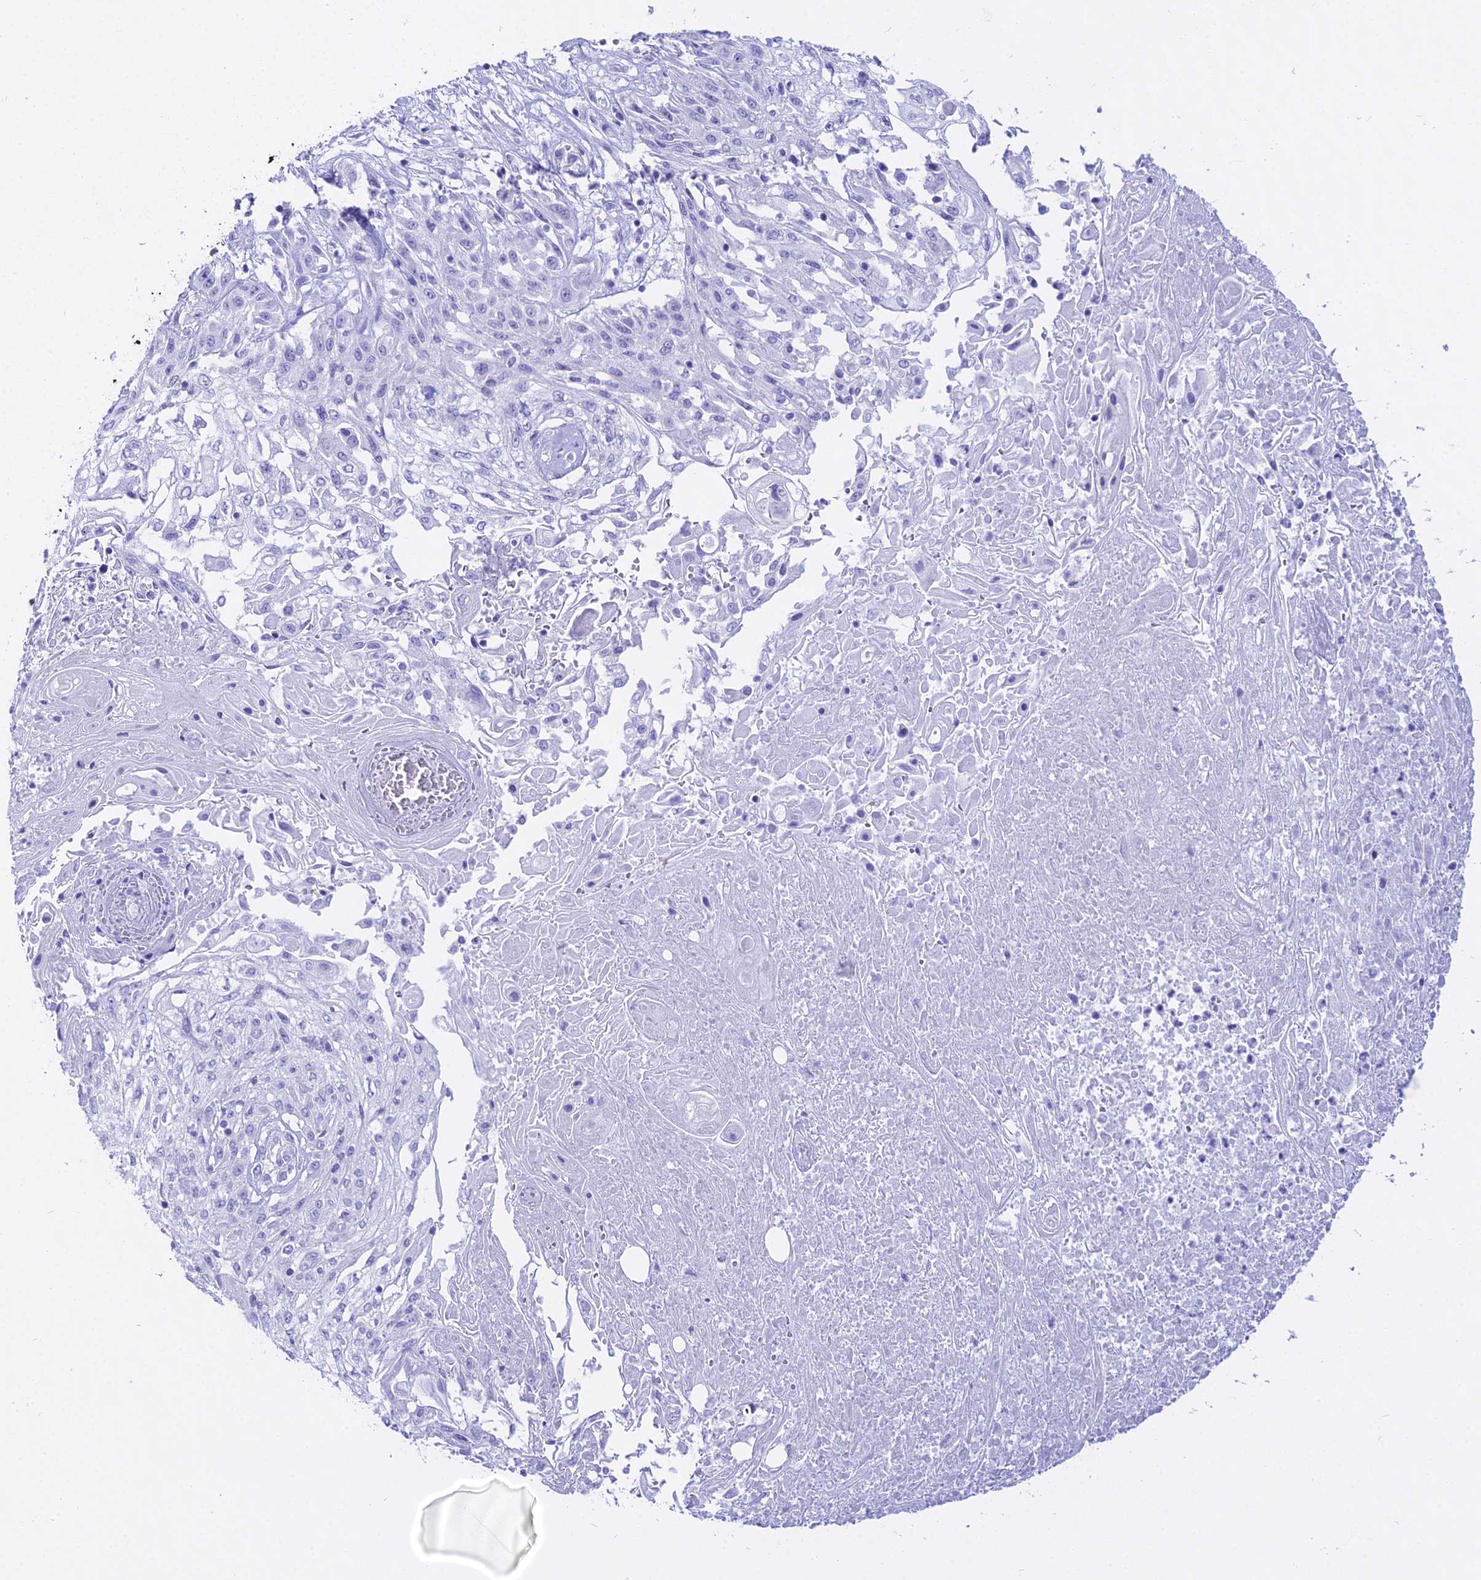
{"staining": {"intensity": "negative", "quantity": "none", "location": "none"}, "tissue": "skin cancer", "cell_type": "Tumor cells", "image_type": "cancer", "snomed": [{"axis": "morphology", "description": "Squamous cell carcinoma, NOS"}, {"axis": "morphology", "description": "Squamous cell carcinoma, metastatic, NOS"}, {"axis": "topography", "description": "Skin"}, {"axis": "topography", "description": "Lymph node"}], "caption": "Photomicrograph shows no protein expression in tumor cells of skin cancer tissue.", "gene": "CGB2", "patient": {"sex": "male", "age": 75}}